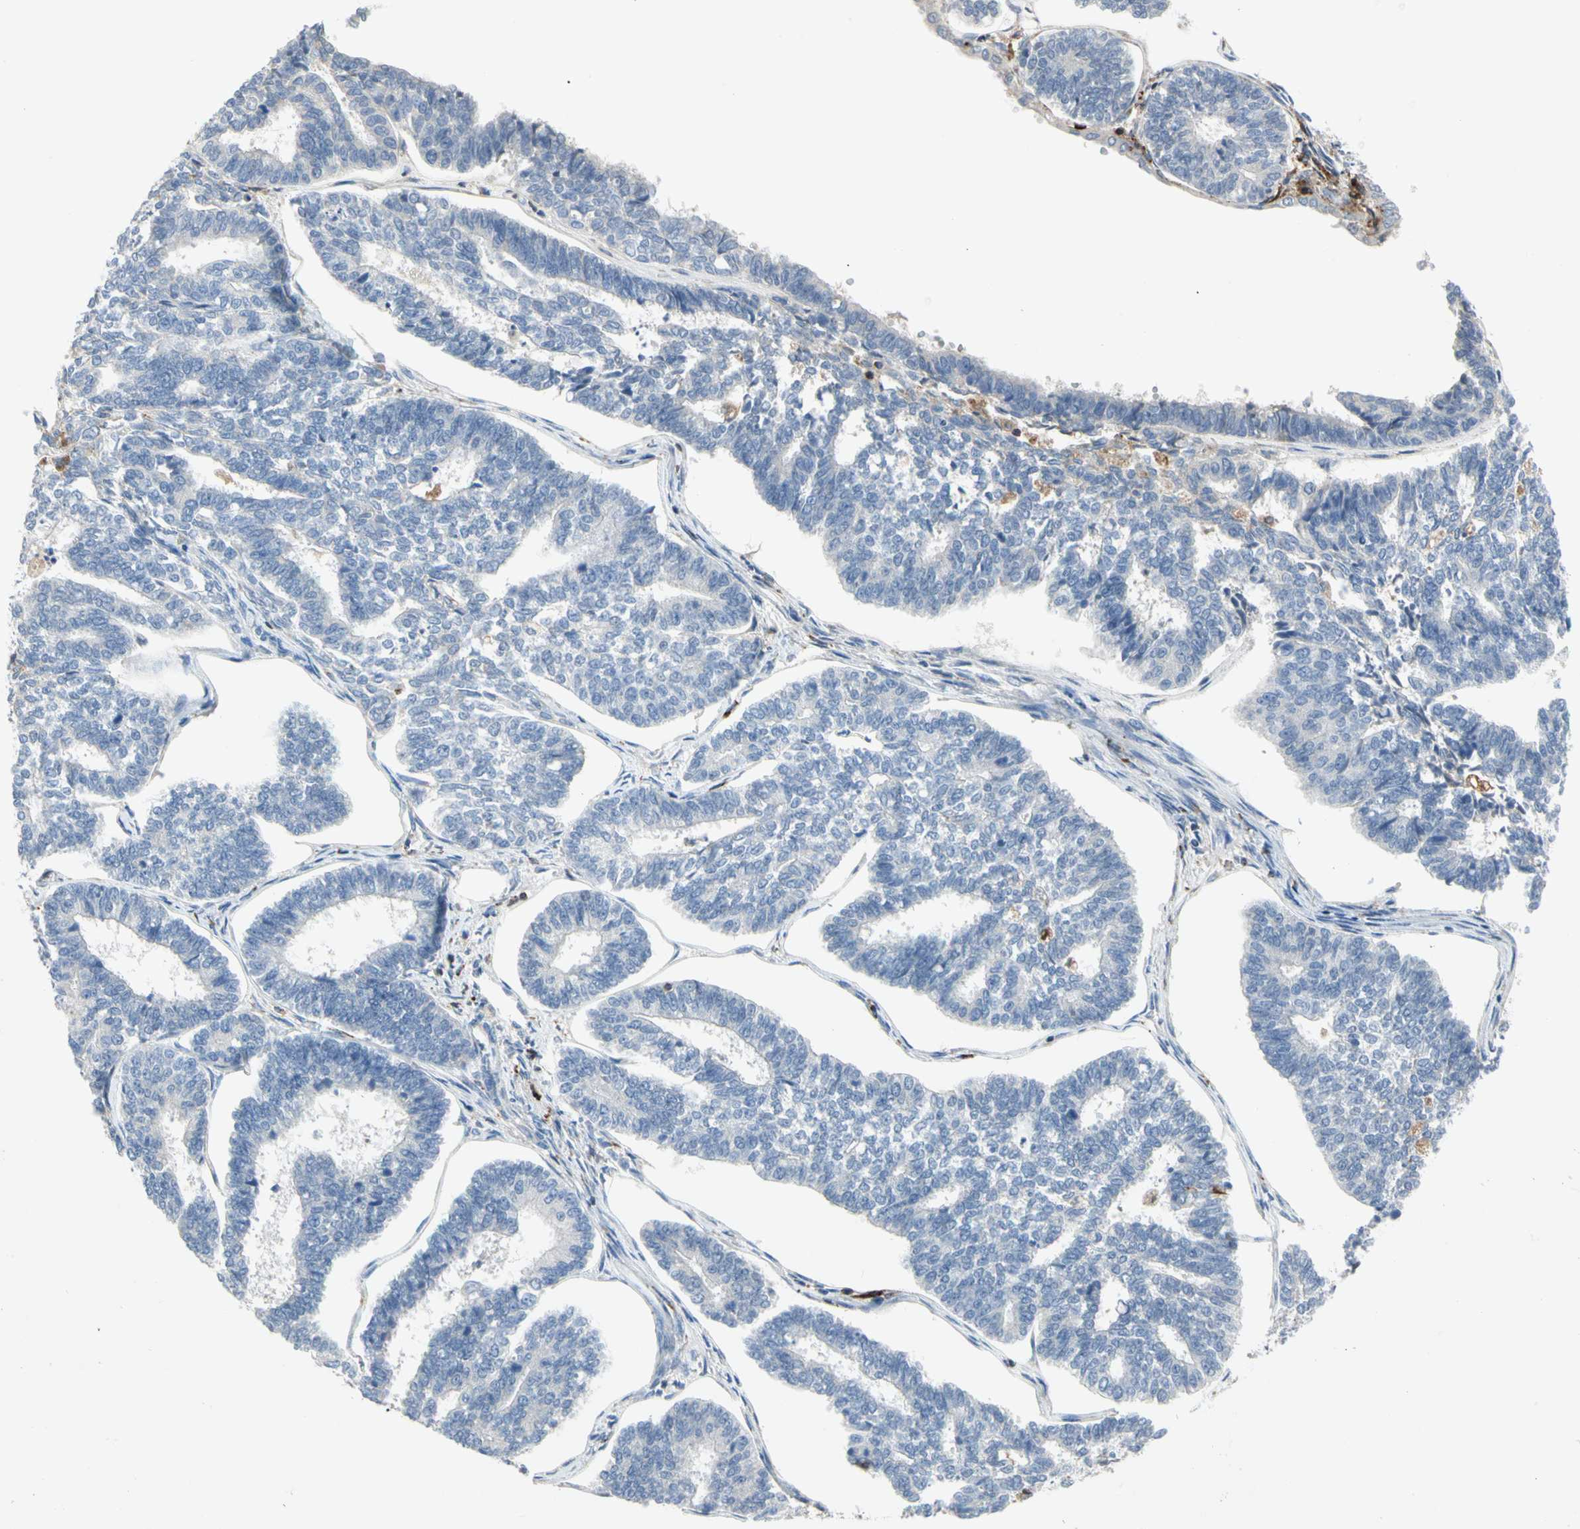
{"staining": {"intensity": "negative", "quantity": "none", "location": "none"}, "tissue": "endometrial cancer", "cell_type": "Tumor cells", "image_type": "cancer", "snomed": [{"axis": "morphology", "description": "Adenocarcinoma, NOS"}, {"axis": "topography", "description": "Endometrium"}], "caption": "The image demonstrates no significant positivity in tumor cells of endometrial cancer (adenocarcinoma). The staining was performed using DAB to visualize the protein expression in brown, while the nuclei were stained in blue with hematoxylin (Magnification: 20x).", "gene": "ADA2", "patient": {"sex": "female", "age": 70}}